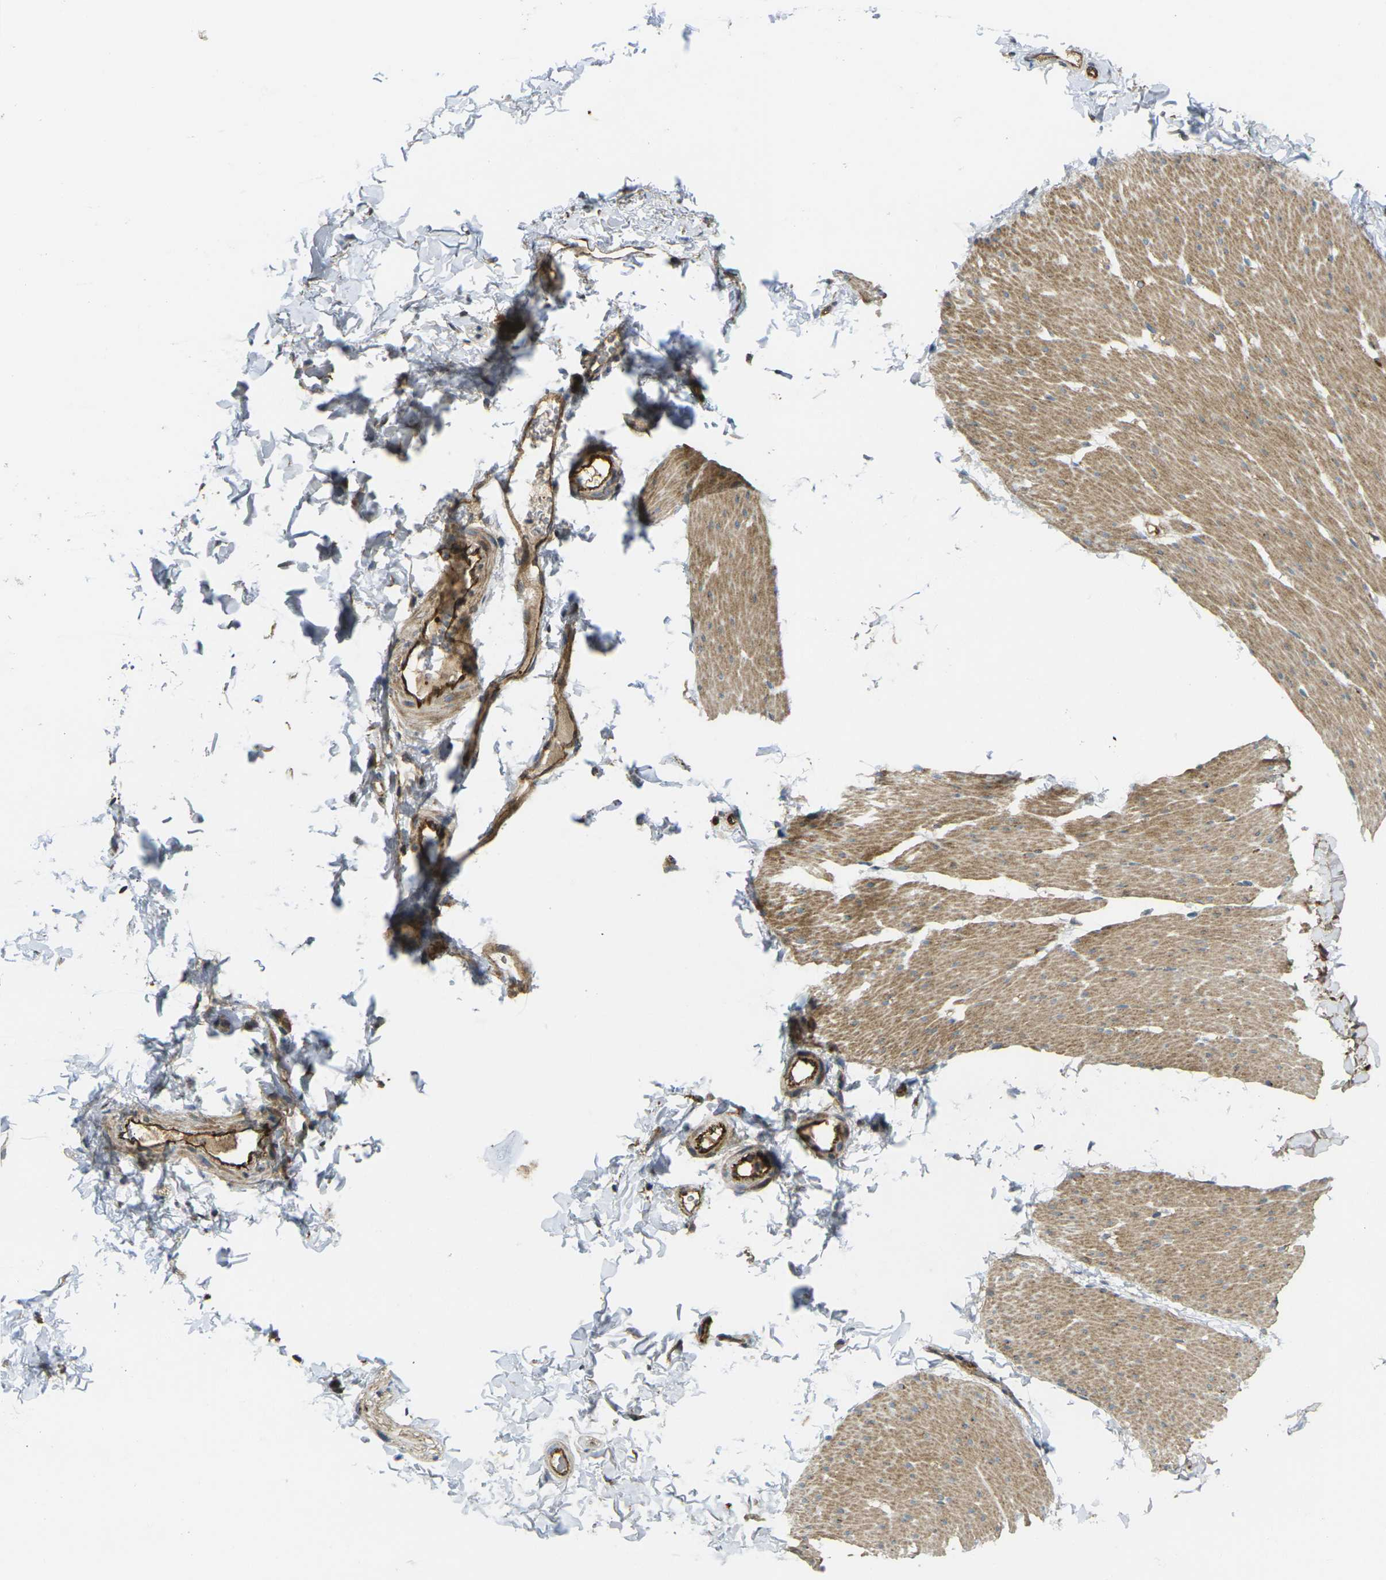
{"staining": {"intensity": "moderate", "quantity": ">75%", "location": "cytoplasmic/membranous"}, "tissue": "smooth muscle", "cell_type": "Smooth muscle cells", "image_type": "normal", "snomed": [{"axis": "morphology", "description": "Normal tissue, NOS"}, {"axis": "topography", "description": "Smooth muscle"}, {"axis": "topography", "description": "Colon"}], "caption": "Smooth muscle stained with a brown dye demonstrates moderate cytoplasmic/membranous positive expression in about >75% of smooth muscle cells.", "gene": "ECE1", "patient": {"sex": "male", "age": 67}}